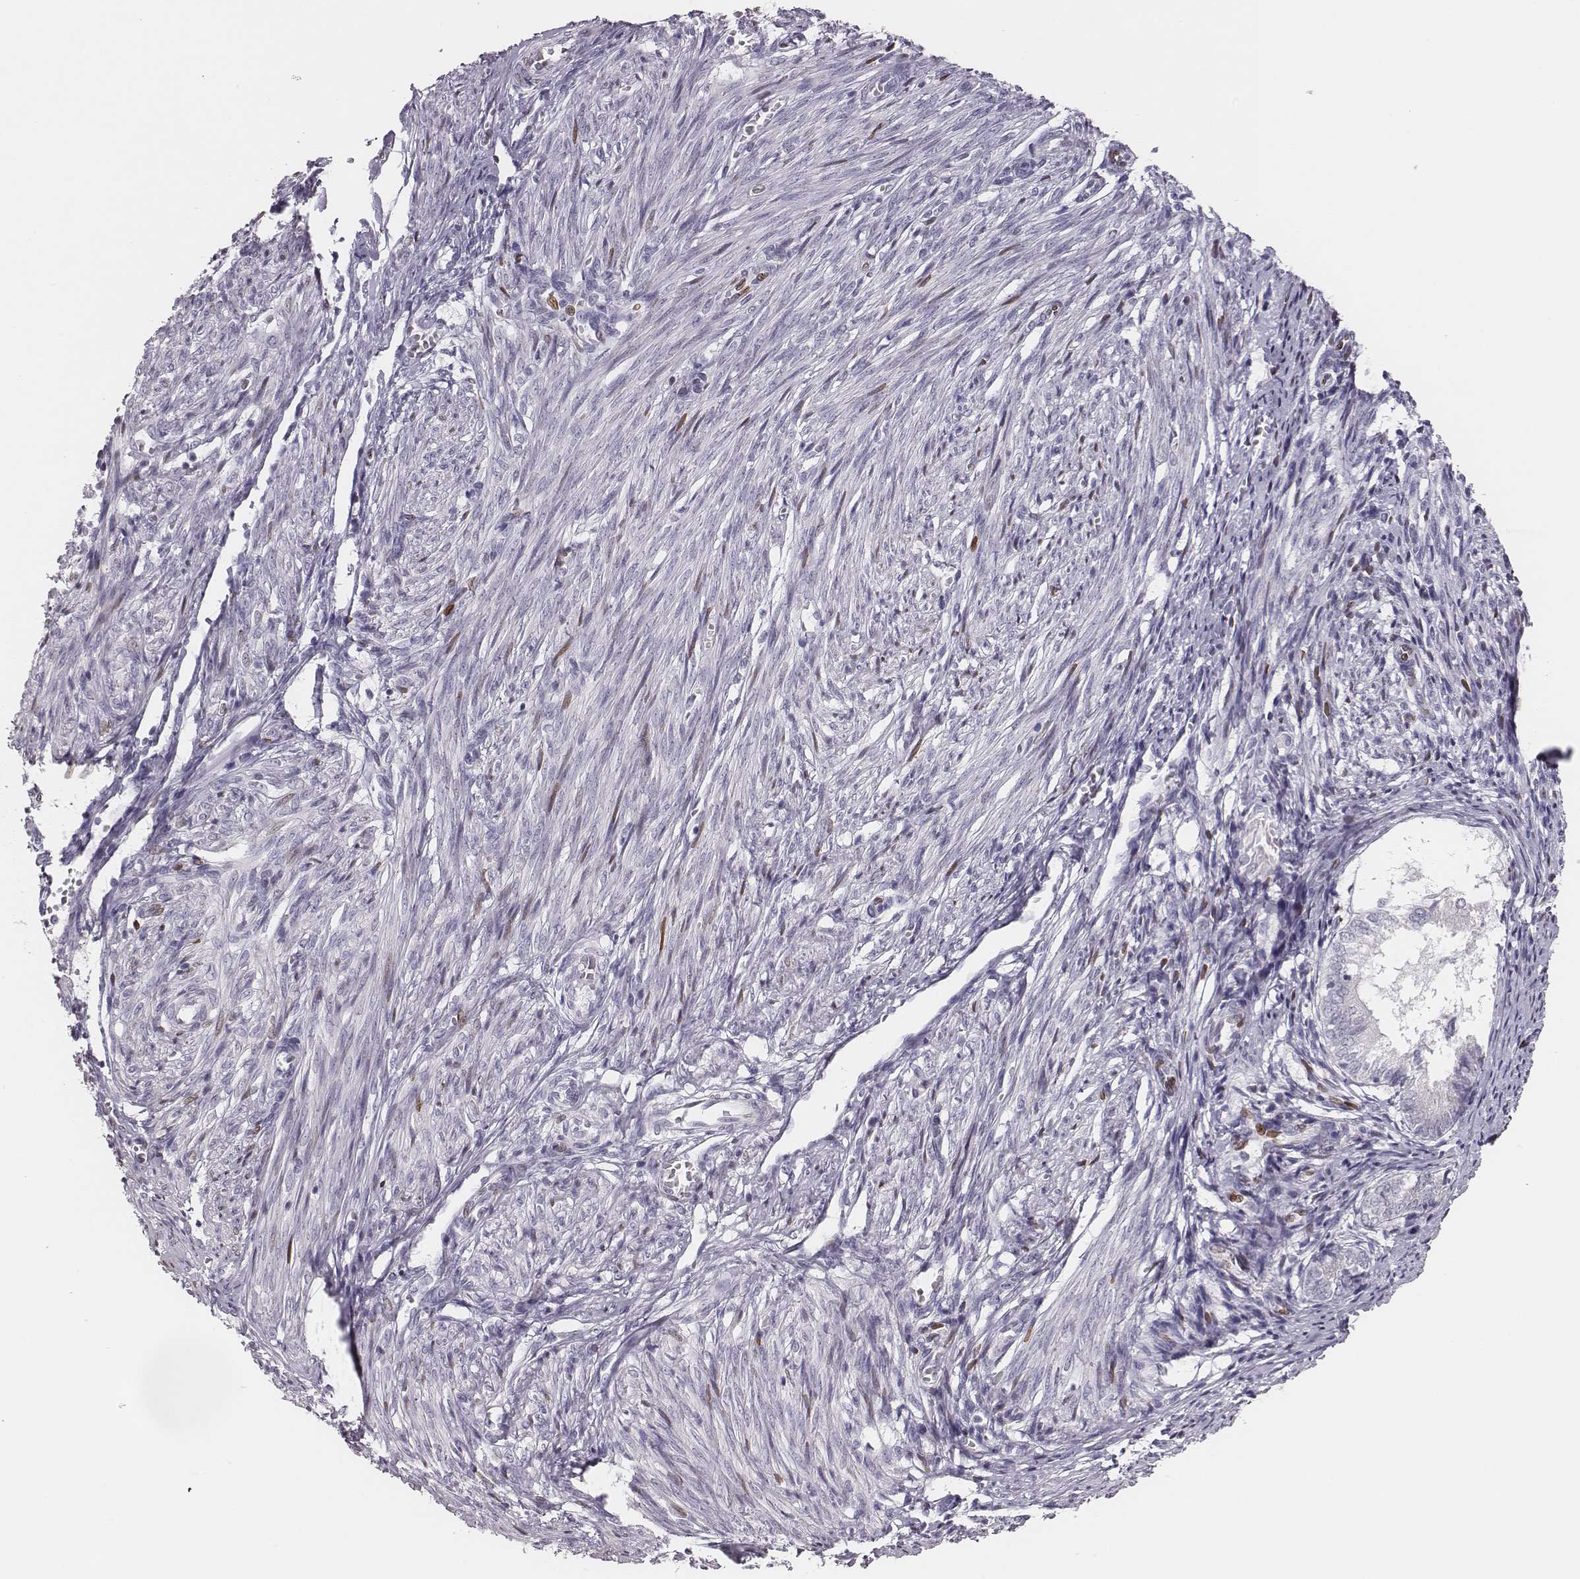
{"staining": {"intensity": "negative", "quantity": "none", "location": "none"}, "tissue": "endometrium", "cell_type": "Cells in endometrial stroma", "image_type": "normal", "snomed": [{"axis": "morphology", "description": "Normal tissue, NOS"}, {"axis": "topography", "description": "Endometrium"}], "caption": "Protein analysis of unremarkable endometrium demonstrates no significant expression in cells in endometrial stroma. (Immunohistochemistry, brightfield microscopy, high magnification).", "gene": "ADGRF4", "patient": {"sex": "female", "age": 50}}